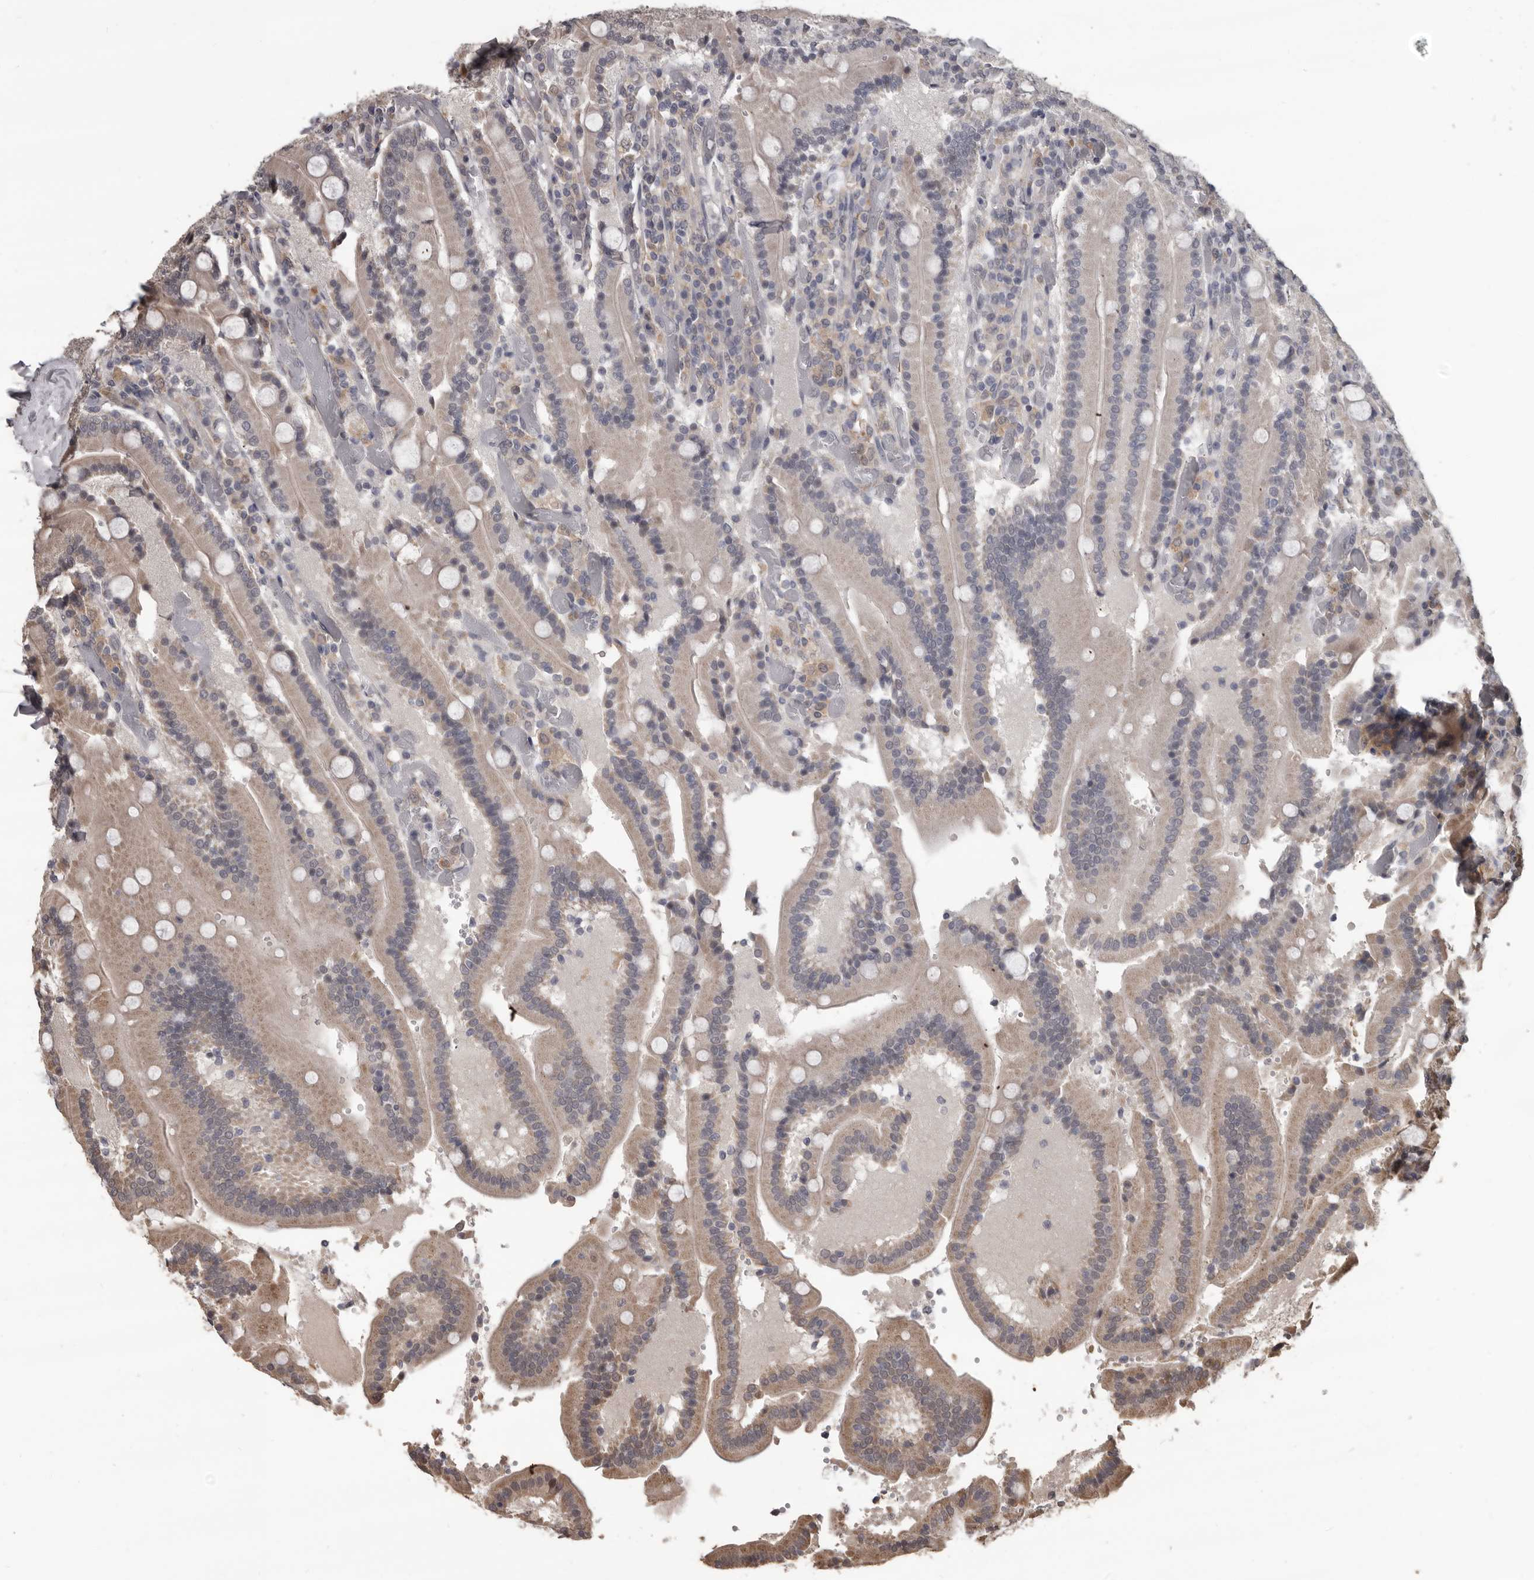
{"staining": {"intensity": "moderate", "quantity": "25%-75%", "location": "cytoplasmic/membranous"}, "tissue": "duodenum", "cell_type": "Glandular cells", "image_type": "normal", "snomed": [{"axis": "morphology", "description": "Normal tissue, NOS"}, {"axis": "topography", "description": "Duodenum"}], "caption": "Immunohistochemistry histopathology image of benign human duodenum stained for a protein (brown), which shows medium levels of moderate cytoplasmic/membranous positivity in approximately 25%-75% of glandular cells.", "gene": "AHR", "patient": {"sex": "female", "age": 62}}